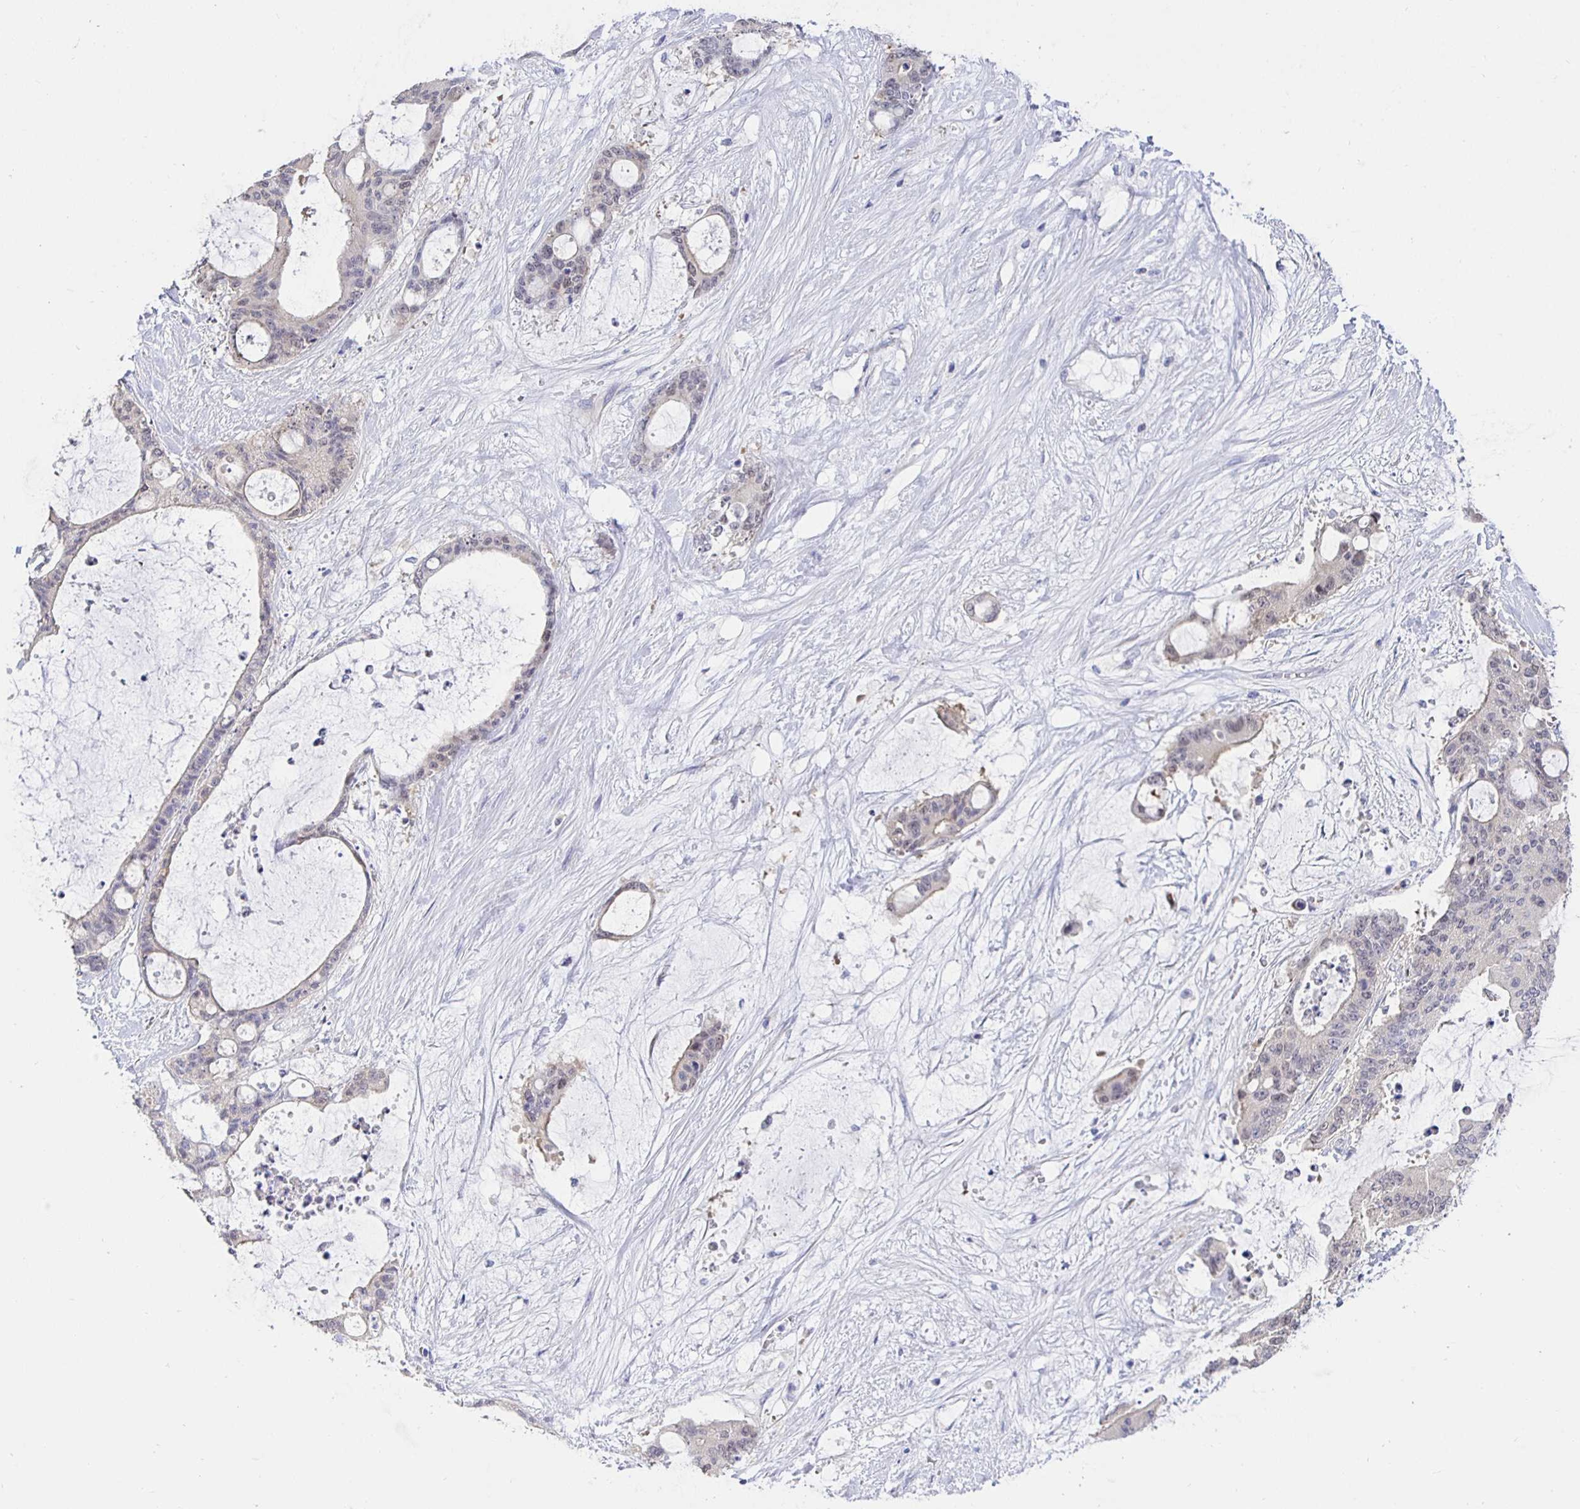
{"staining": {"intensity": "negative", "quantity": "none", "location": "none"}, "tissue": "liver cancer", "cell_type": "Tumor cells", "image_type": "cancer", "snomed": [{"axis": "morphology", "description": "Normal tissue, NOS"}, {"axis": "morphology", "description": "Cholangiocarcinoma"}, {"axis": "topography", "description": "Liver"}, {"axis": "topography", "description": "Peripheral nerve tissue"}], "caption": "Immunohistochemical staining of cholangiocarcinoma (liver) shows no significant staining in tumor cells.", "gene": "HSPA4L", "patient": {"sex": "female", "age": 73}}